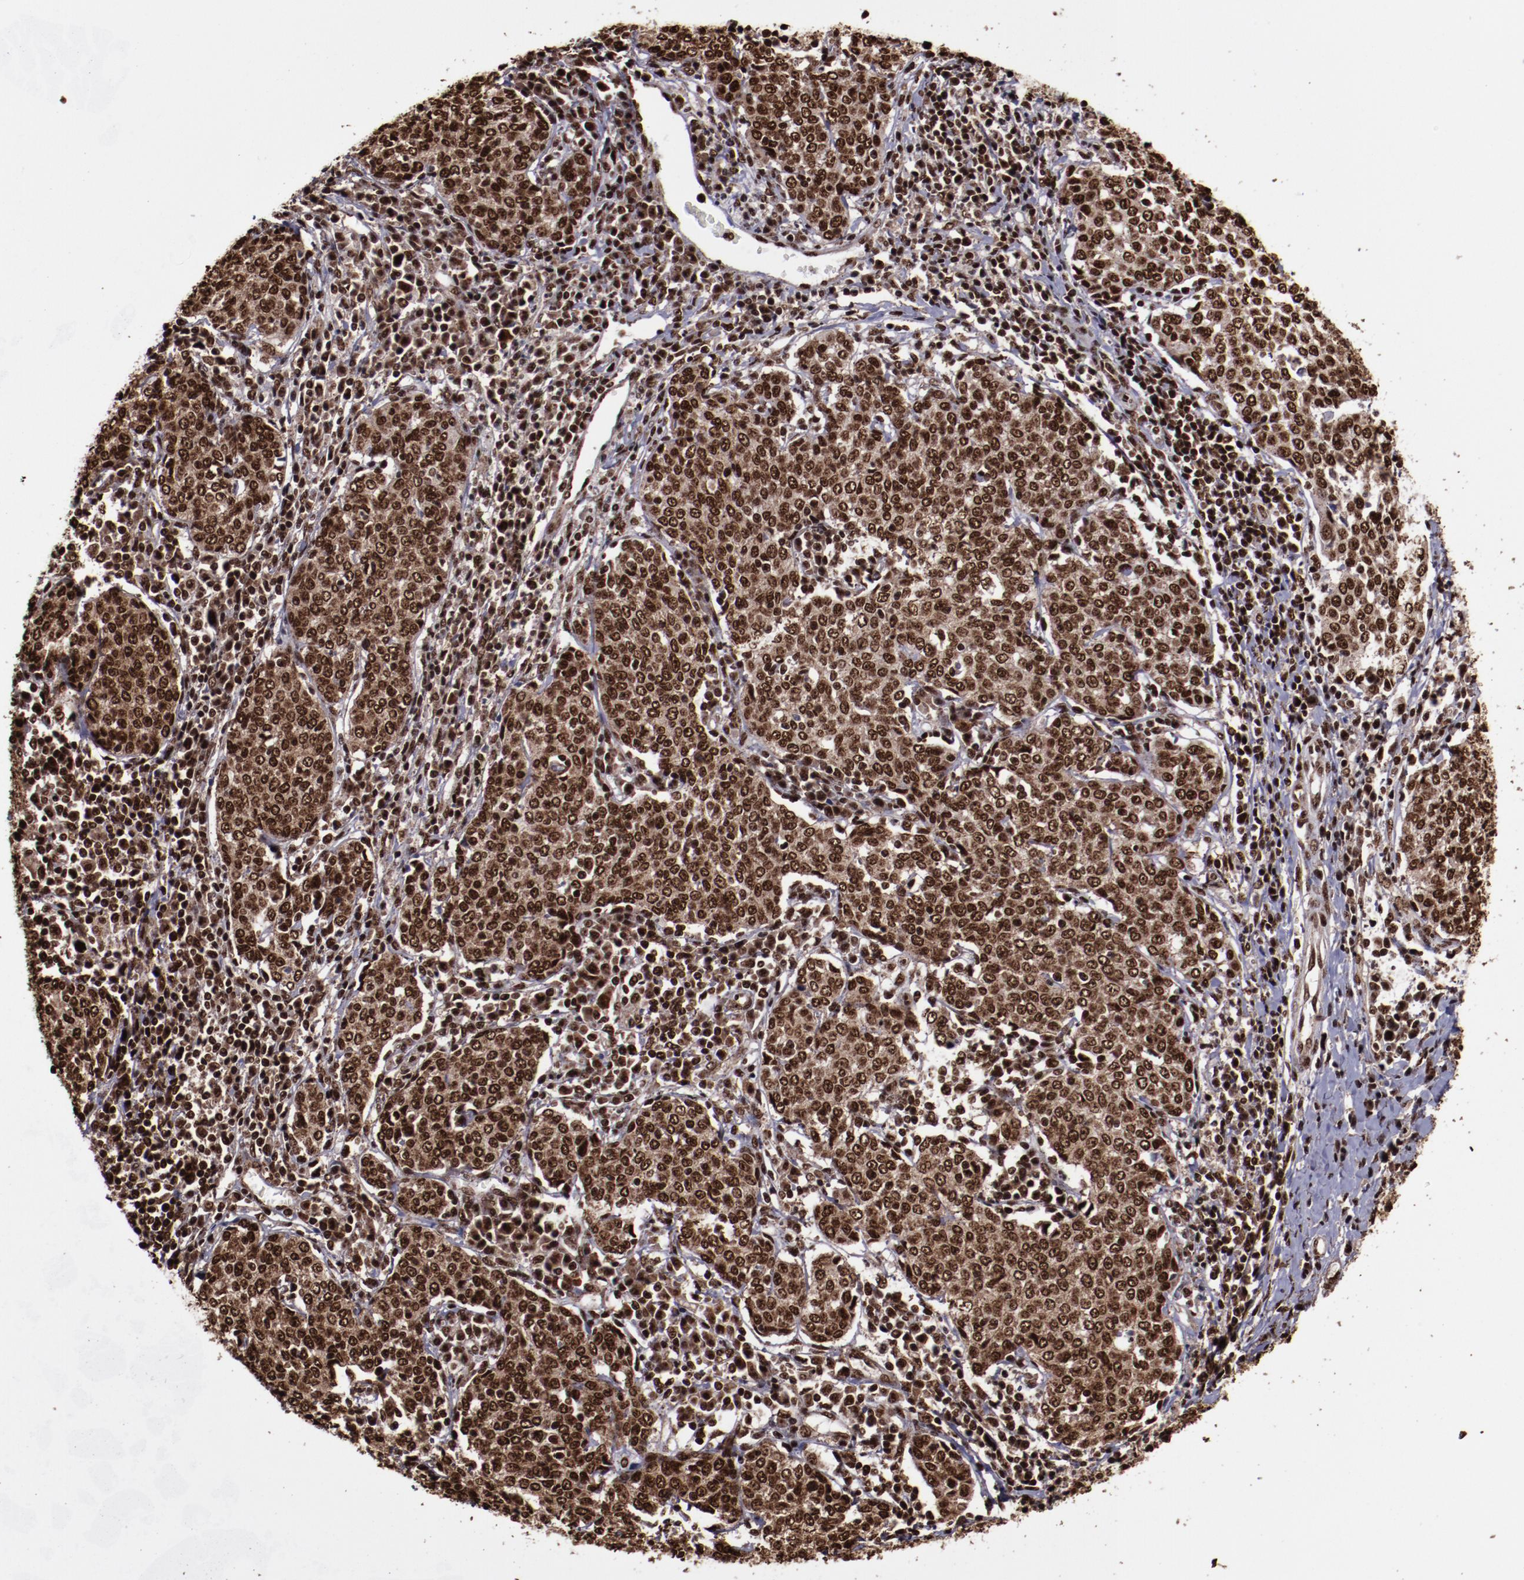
{"staining": {"intensity": "strong", "quantity": ">75%", "location": "cytoplasmic/membranous,nuclear"}, "tissue": "cervical cancer", "cell_type": "Tumor cells", "image_type": "cancer", "snomed": [{"axis": "morphology", "description": "Squamous cell carcinoma, NOS"}, {"axis": "topography", "description": "Cervix"}], "caption": "A photomicrograph of cervical cancer (squamous cell carcinoma) stained for a protein exhibits strong cytoplasmic/membranous and nuclear brown staining in tumor cells.", "gene": "SNW1", "patient": {"sex": "female", "age": 40}}